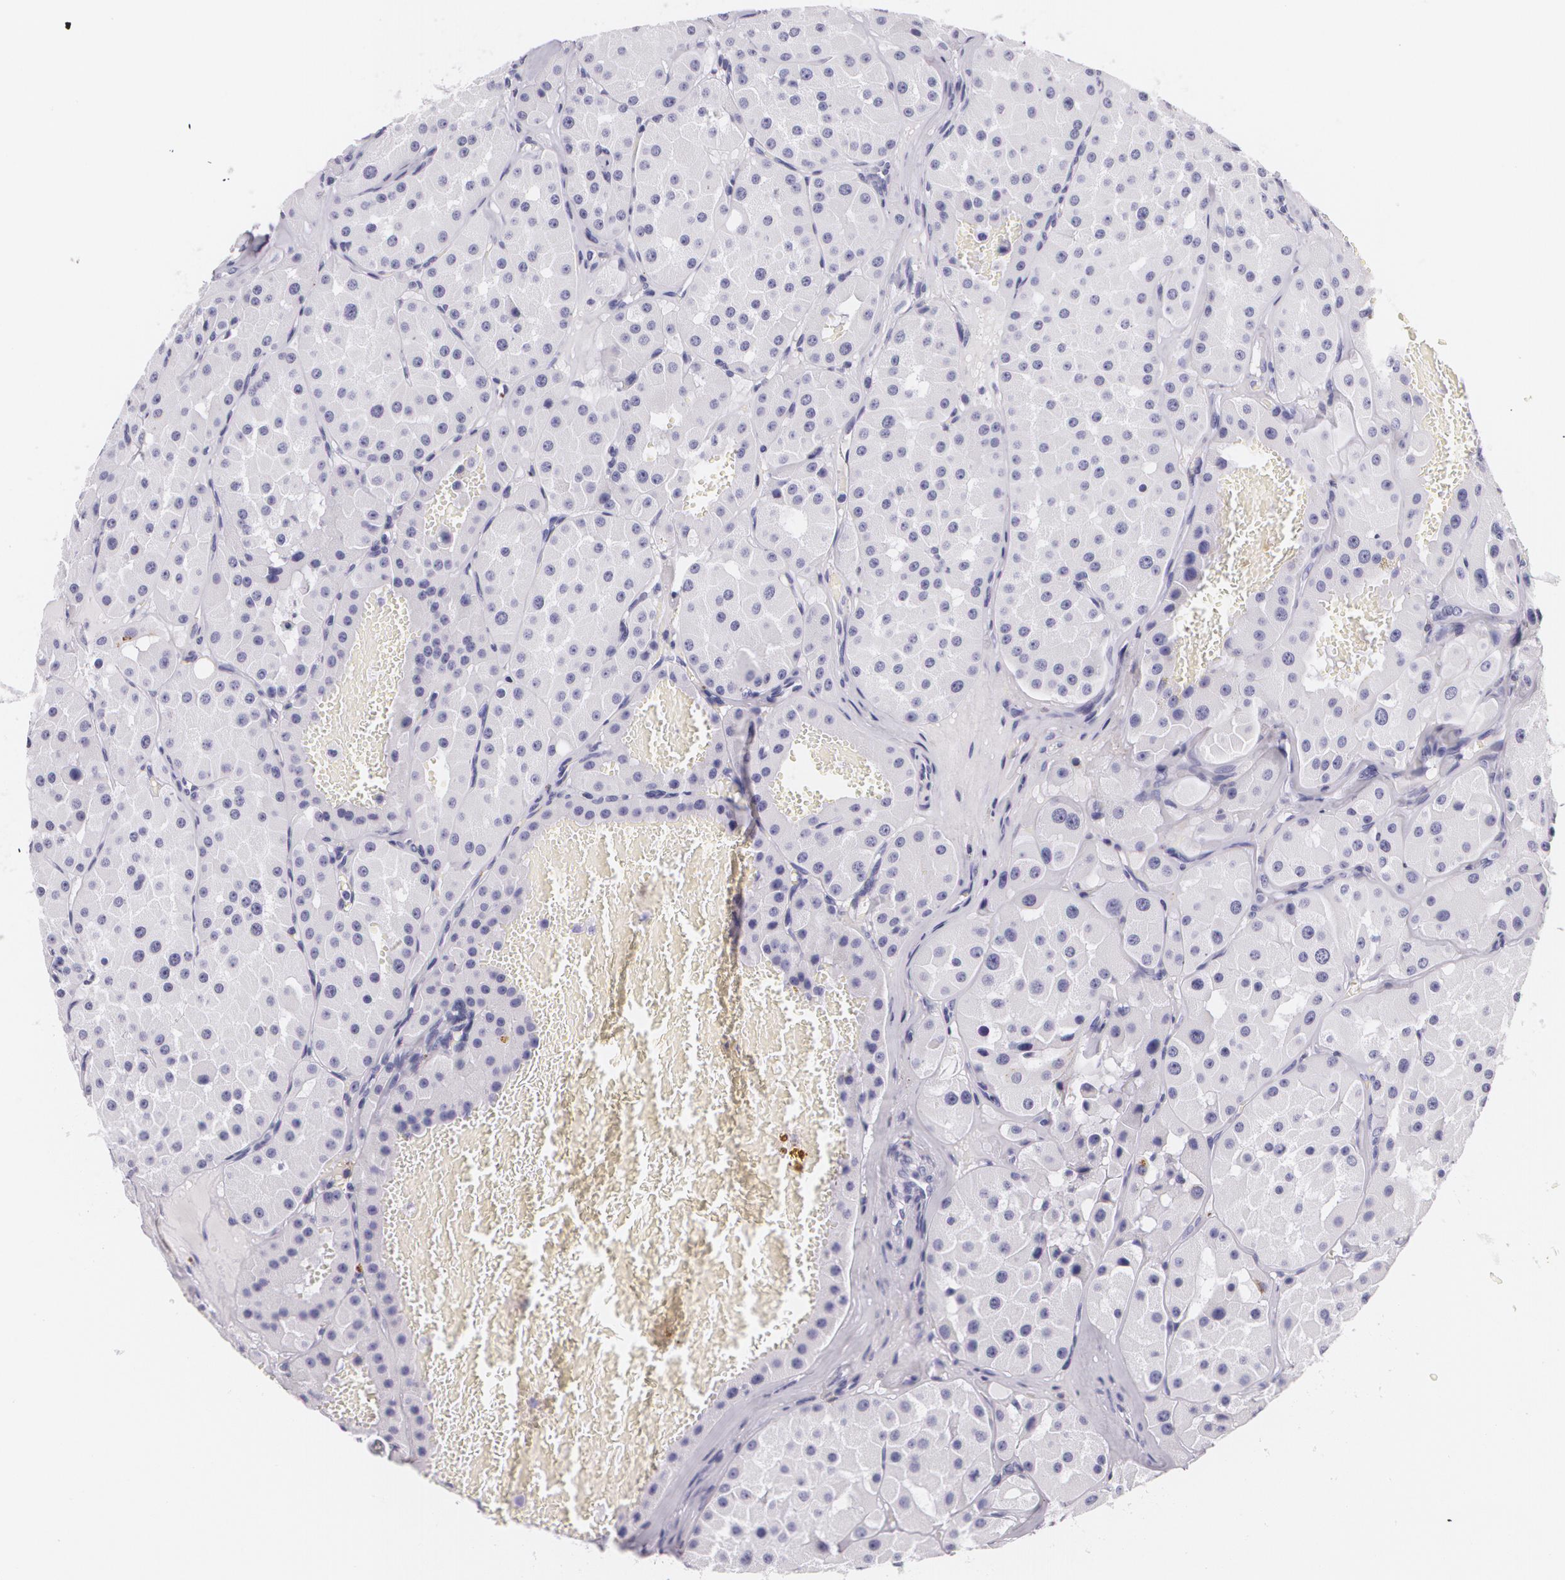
{"staining": {"intensity": "negative", "quantity": "none", "location": "none"}, "tissue": "renal cancer", "cell_type": "Tumor cells", "image_type": "cancer", "snomed": [{"axis": "morphology", "description": "Adenocarcinoma, uncertain malignant potential"}, {"axis": "topography", "description": "Kidney"}], "caption": "This is a micrograph of immunohistochemistry (IHC) staining of renal cancer (adenocarcinoma,  uncertain malignant potential), which shows no staining in tumor cells.", "gene": "DLG4", "patient": {"sex": "male", "age": 63}}